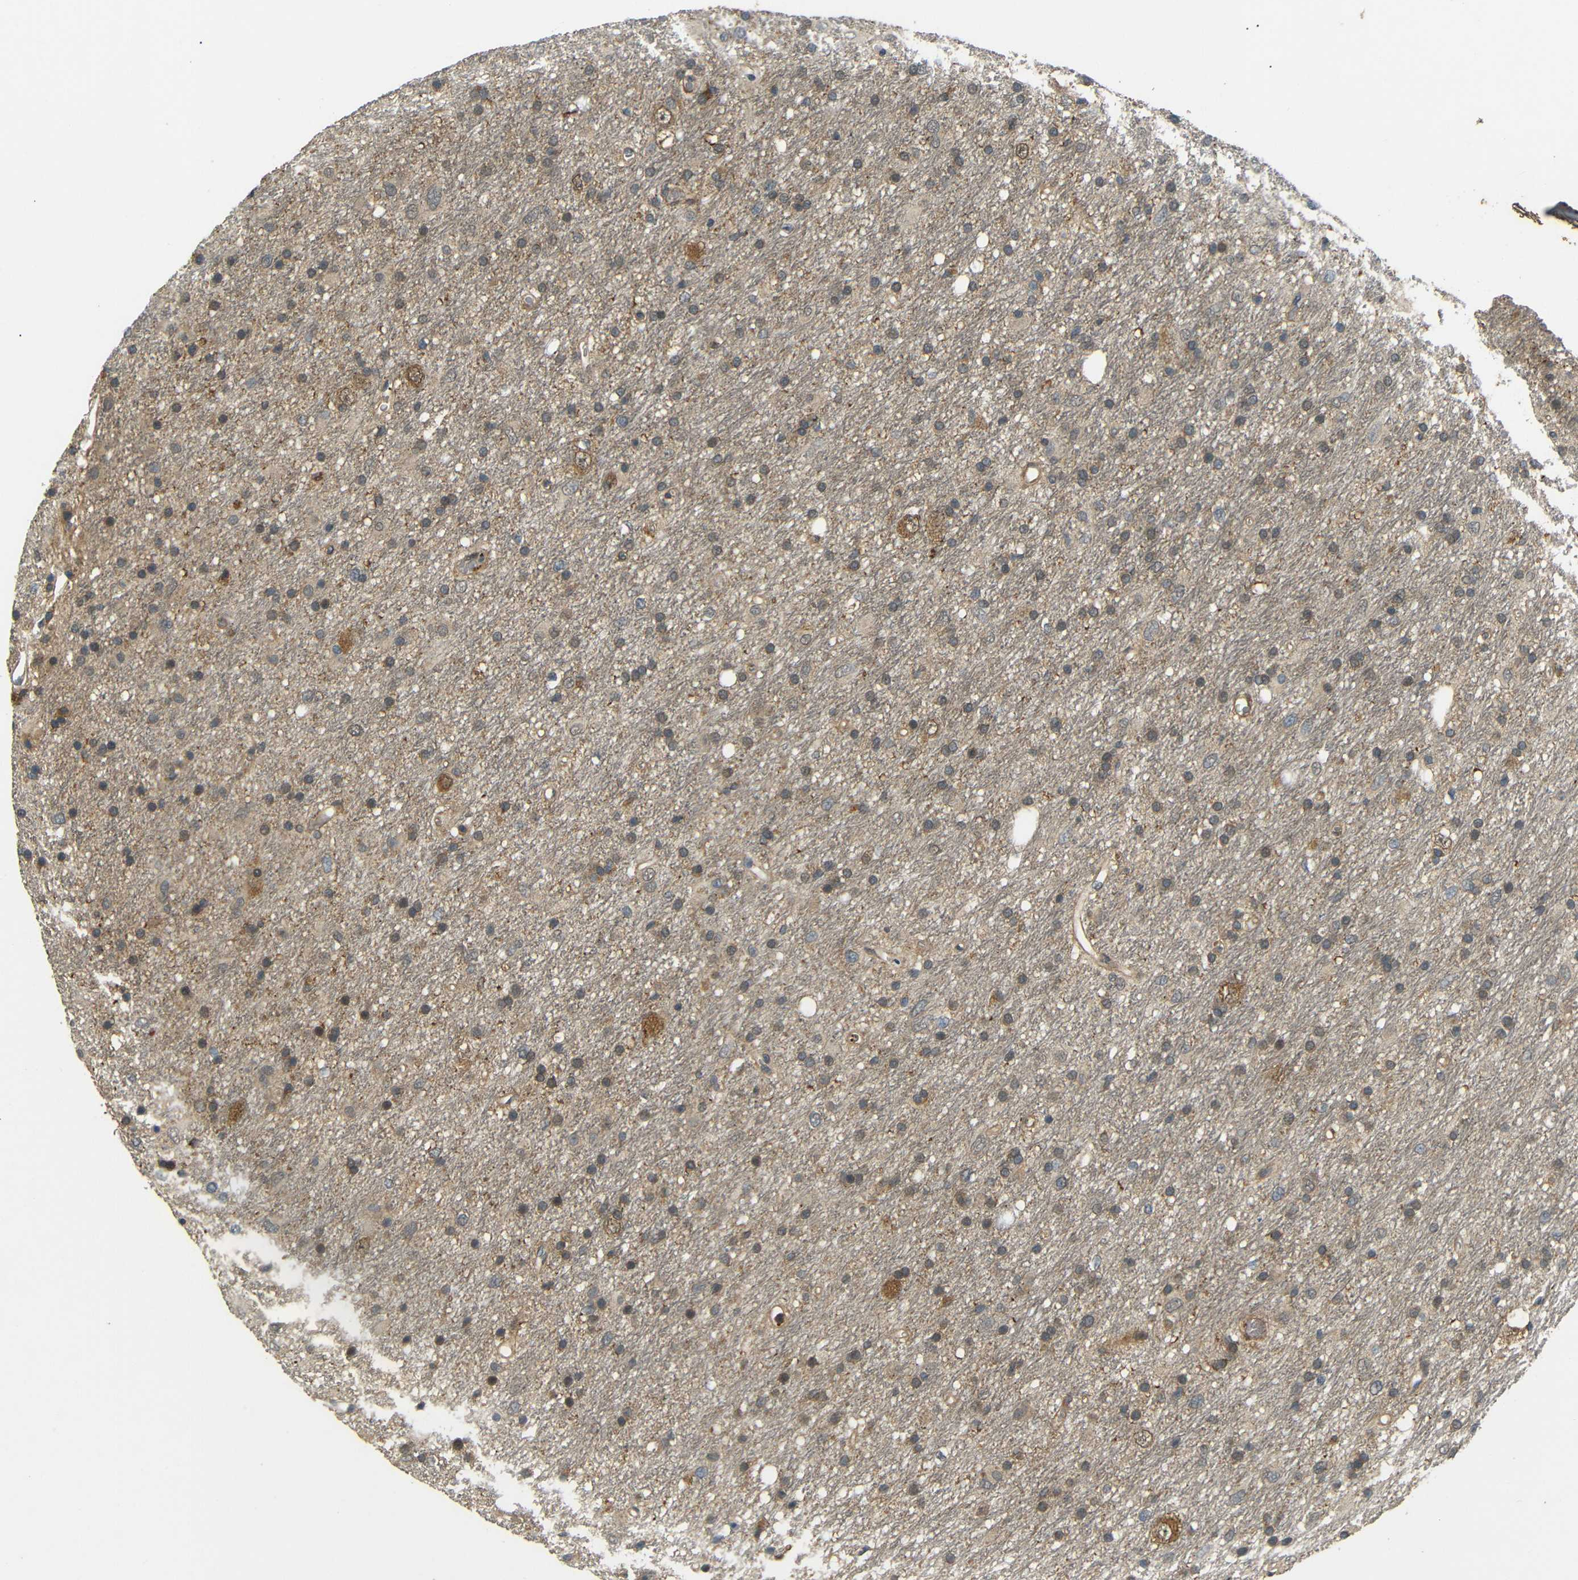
{"staining": {"intensity": "moderate", "quantity": "25%-75%", "location": "cytoplasmic/membranous"}, "tissue": "glioma", "cell_type": "Tumor cells", "image_type": "cancer", "snomed": [{"axis": "morphology", "description": "Glioma, malignant, Low grade"}, {"axis": "topography", "description": "Brain"}], "caption": "Immunohistochemical staining of glioma displays medium levels of moderate cytoplasmic/membranous protein staining in about 25%-75% of tumor cells.", "gene": "EPHB2", "patient": {"sex": "male", "age": 77}}